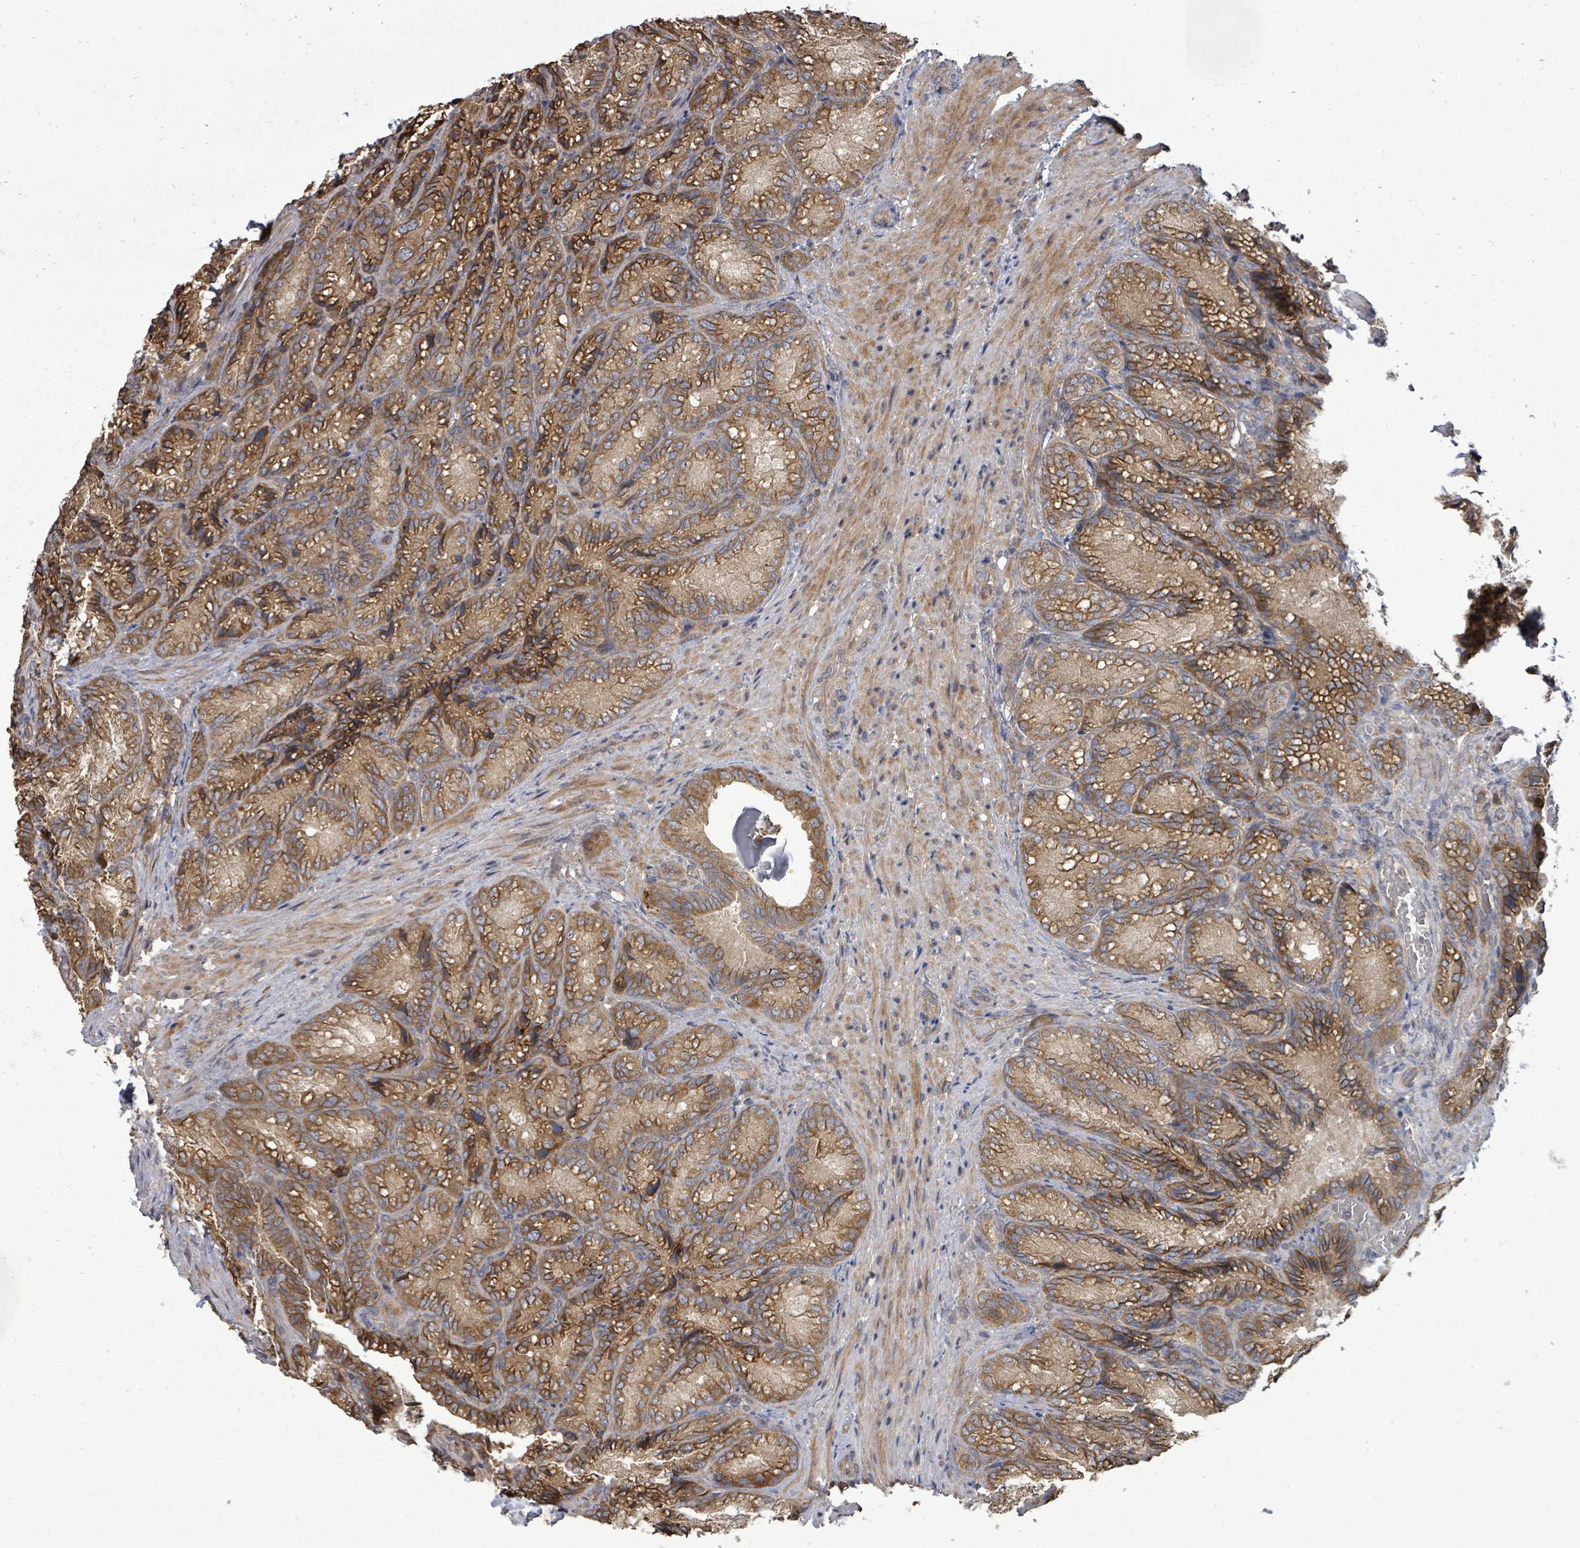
{"staining": {"intensity": "strong", "quantity": "25%-75%", "location": "cytoplasmic/membranous"}, "tissue": "seminal vesicle", "cell_type": "Glandular cells", "image_type": "normal", "snomed": [{"axis": "morphology", "description": "Normal tissue, NOS"}, {"axis": "topography", "description": "Seminal veicle"}], "caption": "This photomicrograph exhibits unremarkable seminal vesicle stained with immunohistochemistry (IHC) to label a protein in brown. The cytoplasmic/membranous of glandular cells show strong positivity for the protein. Nuclei are counter-stained blue.", "gene": "EIF3CL", "patient": {"sex": "male", "age": 58}}